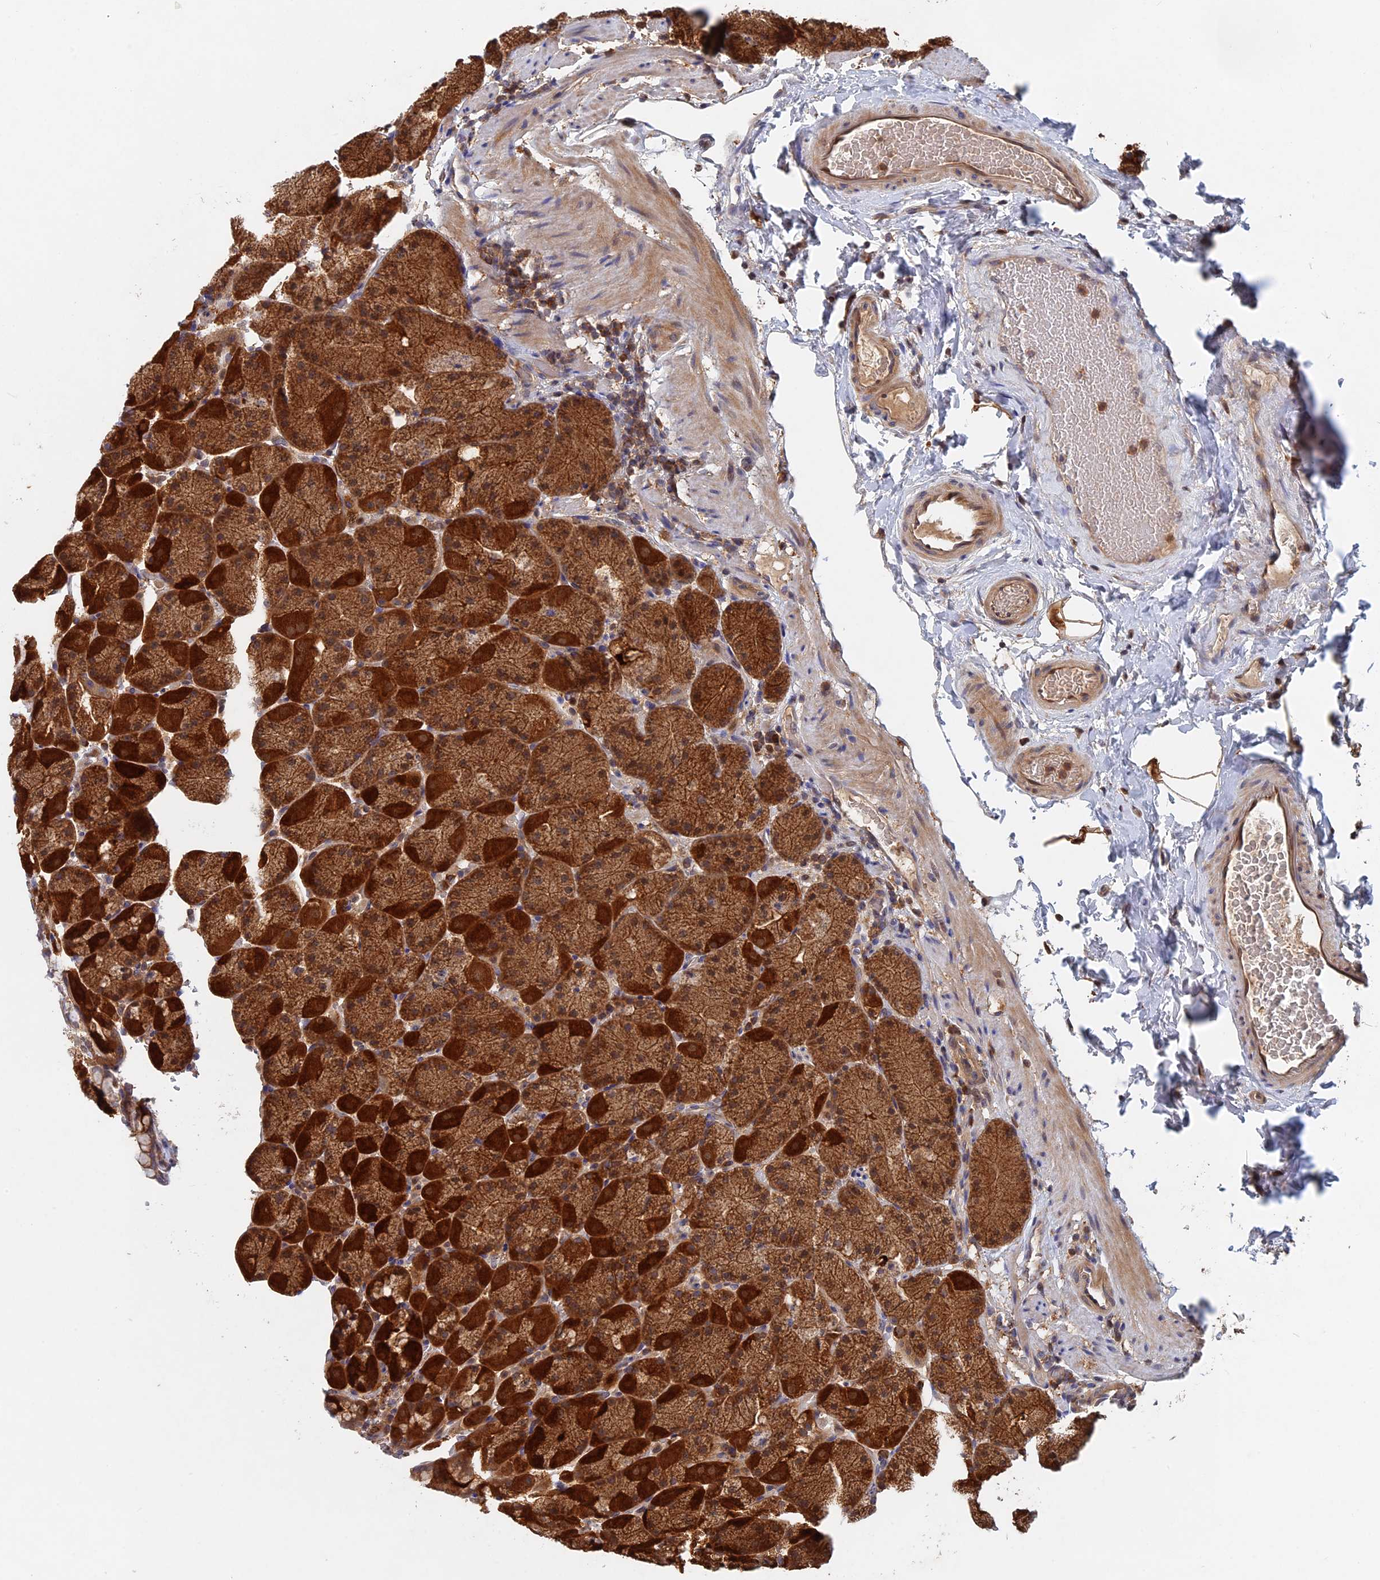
{"staining": {"intensity": "strong", "quantity": ">75%", "location": "cytoplasmic/membranous"}, "tissue": "stomach", "cell_type": "Glandular cells", "image_type": "normal", "snomed": [{"axis": "morphology", "description": "Normal tissue, NOS"}, {"axis": "topography", "description": "Stomach, upper"}, {"axis": "topography", "description": "Stomach, lower"}], "caption": "This is an image of immunohistochemistry (IHC) staining of benign stomach, which shows strong positivity in the cytoplasmic/membranous of glandular cells.", "gene": "BLVRA", "patient": {"sex": "male", "age": 67}}